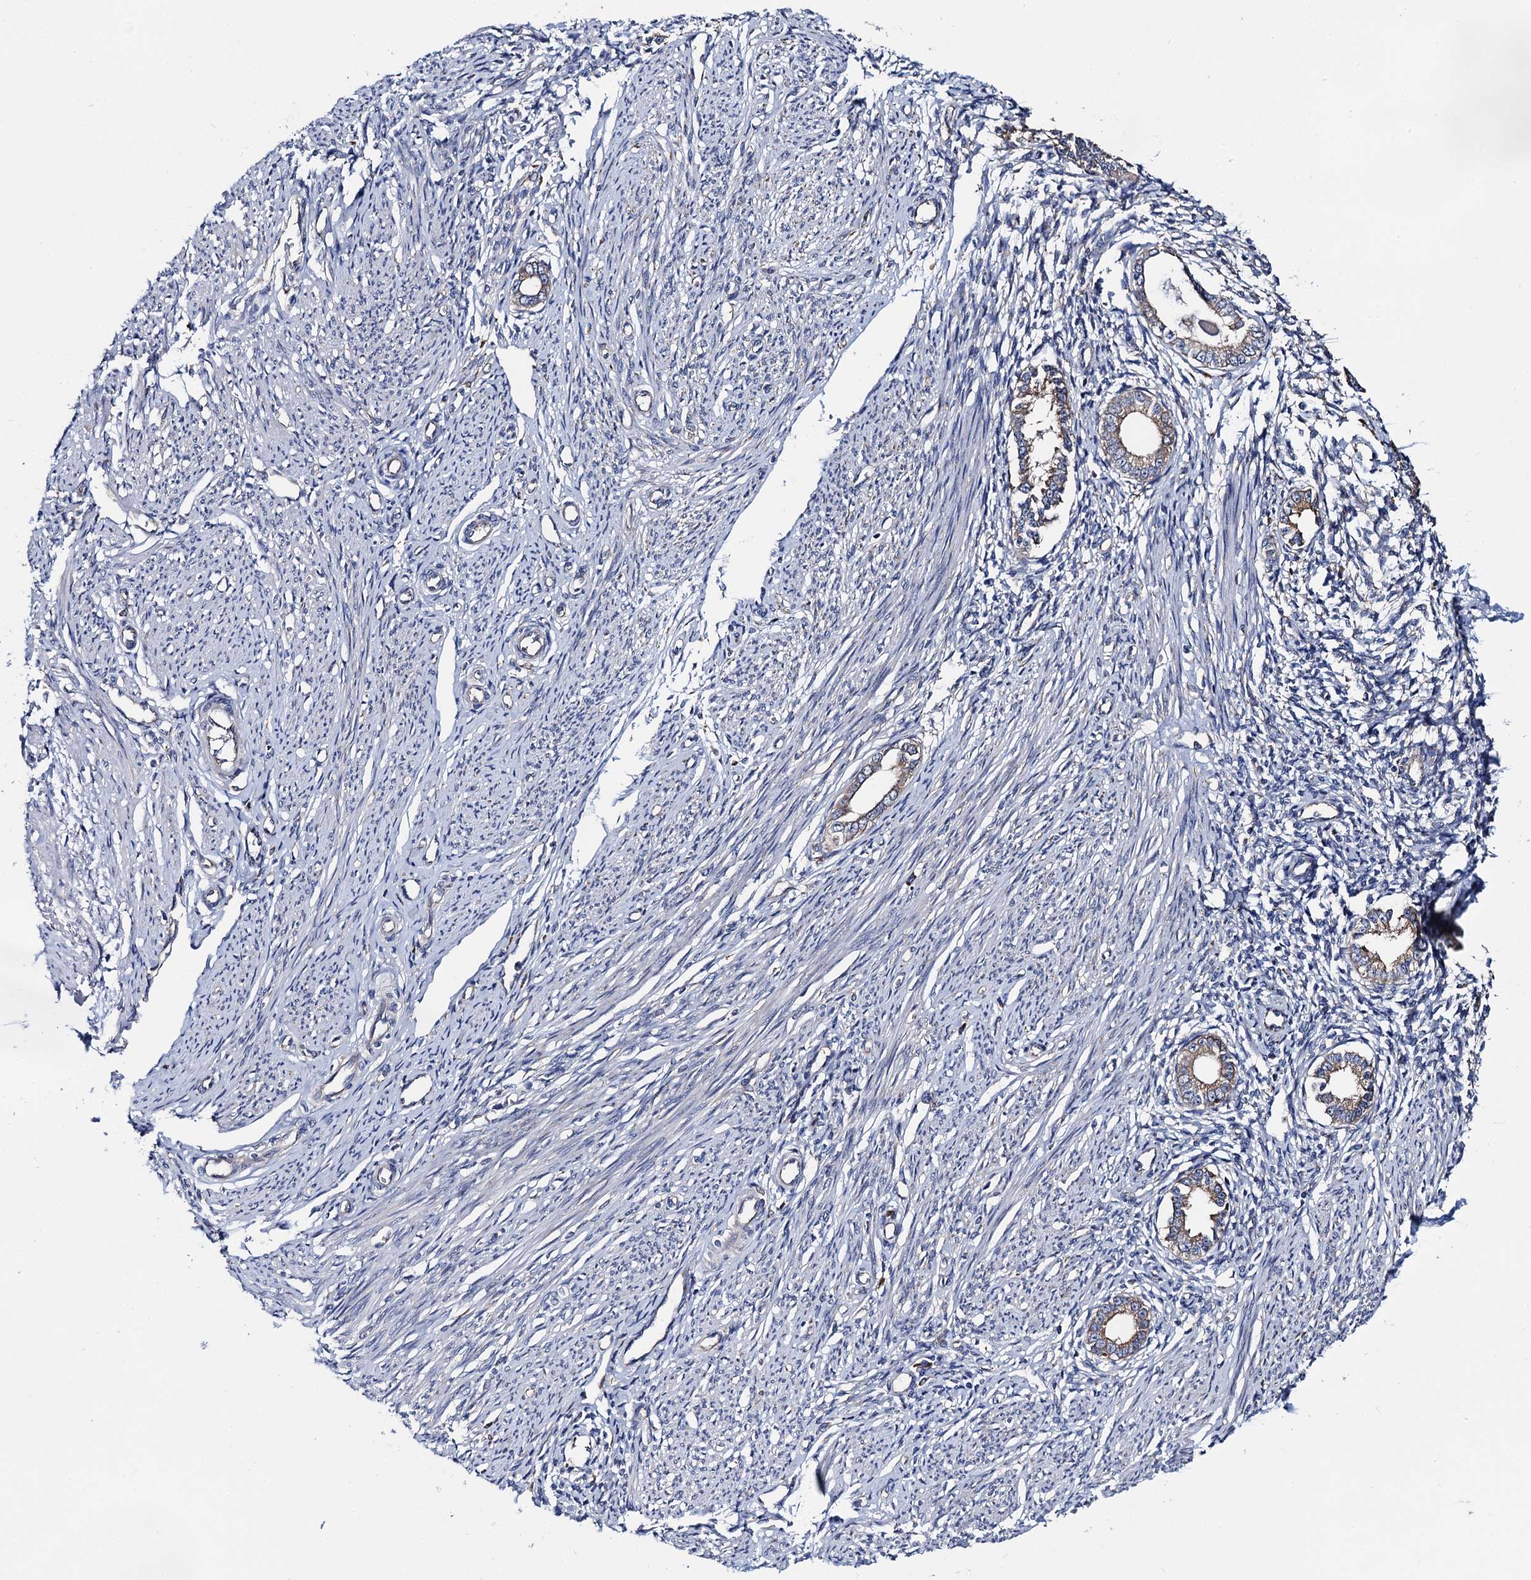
{"staining": {"intensity": "negative", "quantity": "none", "location": "none"}, "tissue": "endometrium", "cell_type": "Cells in endometrial stroma", "image_type": "normal", "snomed": [{"axis": "morphology", "description": "Normal tissue, NOS"}, {"axis": "topography", "description": "Endometrium"}], "caption": "Unremarkable endometrium was stained to show a protein in brown. There is no significant positivity in cells in endometrial stroma.", "gene": "PGLS", "patient": {"sex": "female", "age": 56}}